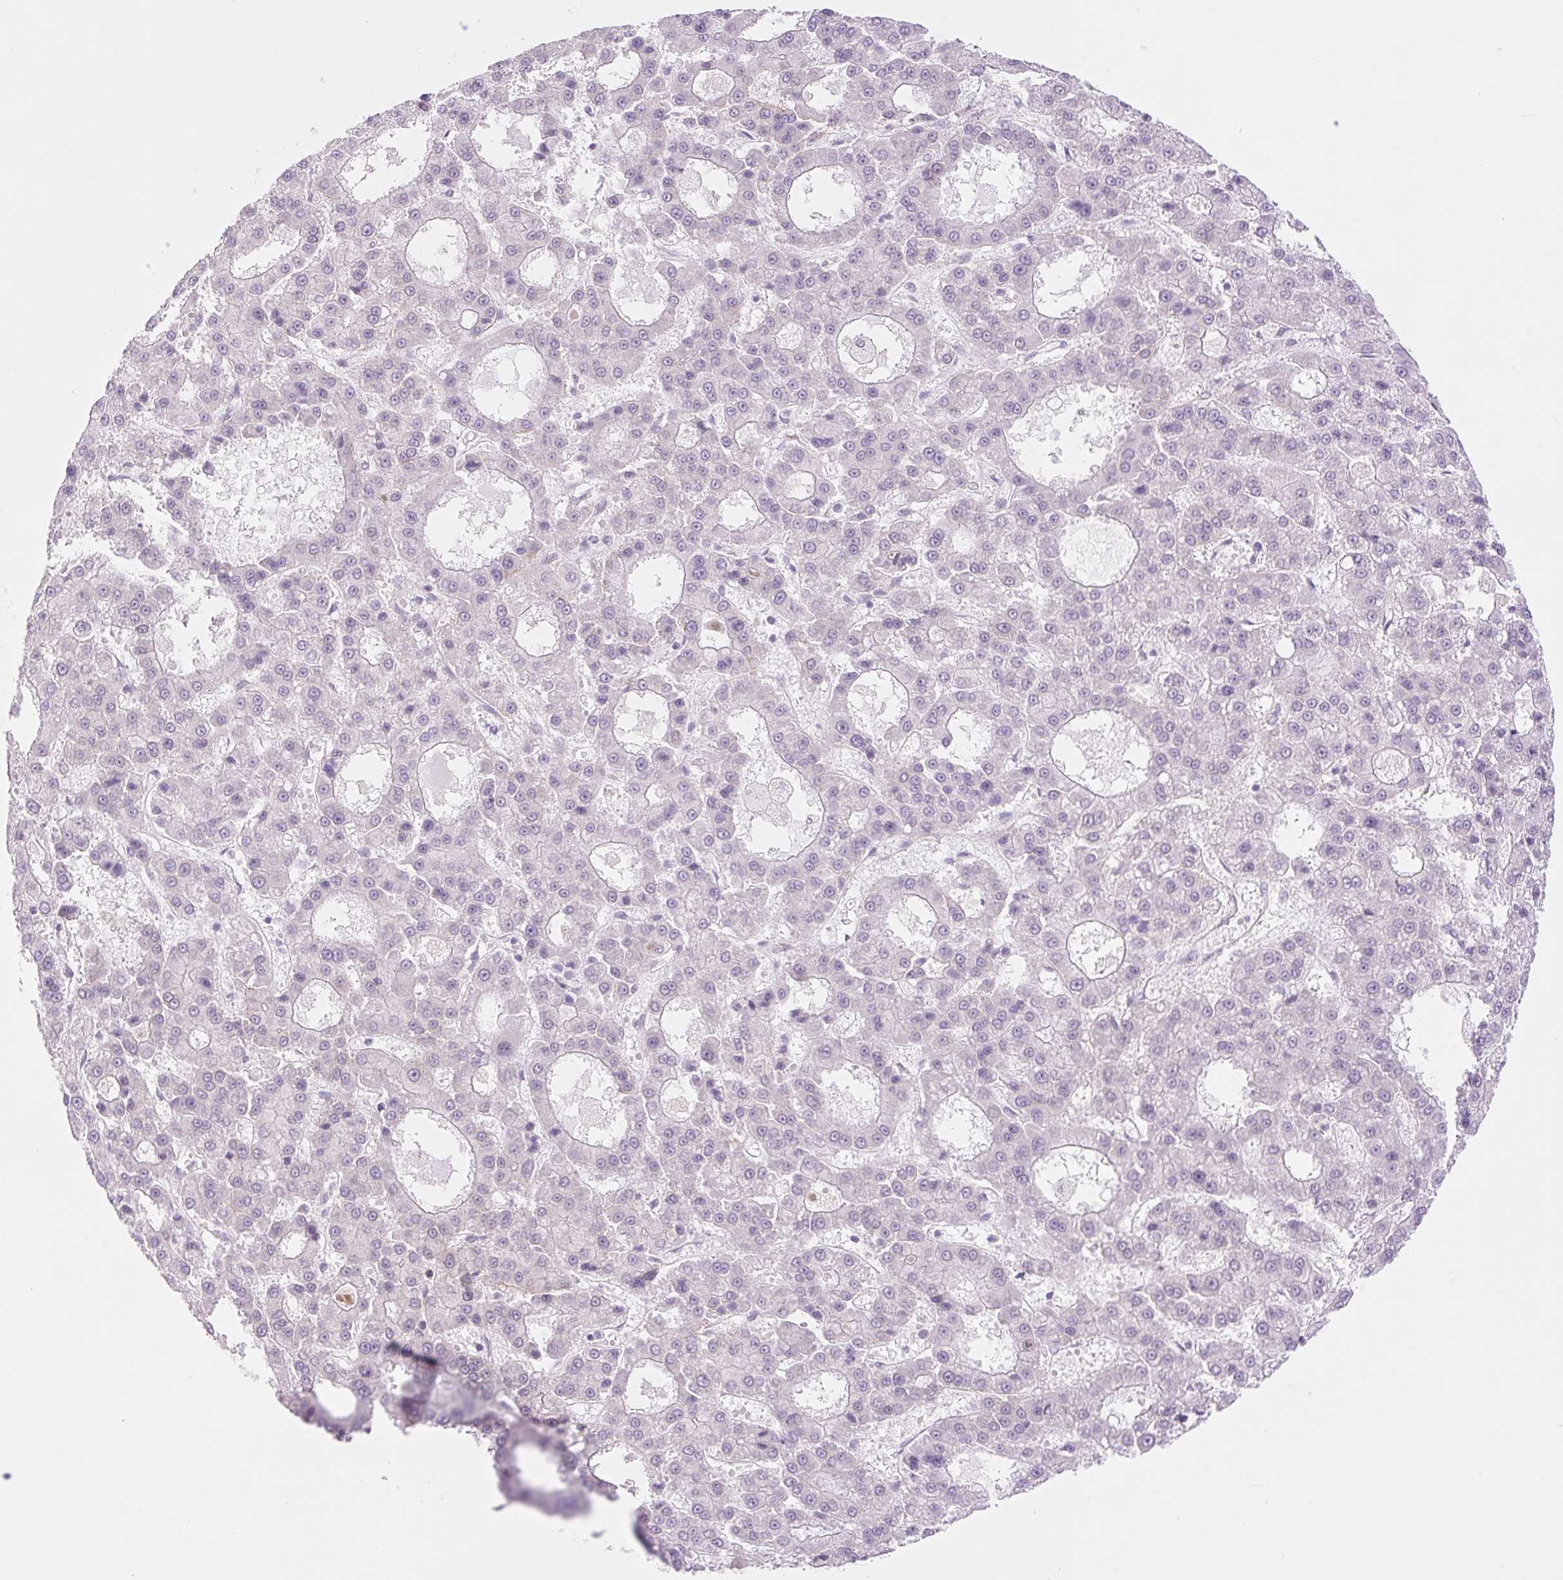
{"staining": {"intensity": "negative", "quantity": "none", "location": "none"}, "tissue": "liver cancer", "cell_type": "Tumor cells", "image_type": "cancer", "snomed": [{"axis": "morphology", "description": "Carcinoma, Hepatocellular, NOS"}, {"axis": "topography", "description": "Liver"}], "caption": "There is no significant expression in tumor cells of hepatocellular carcinoma (liver).", "gene": "COL5A1", "patient": {"sex": "male", "age": 70}}